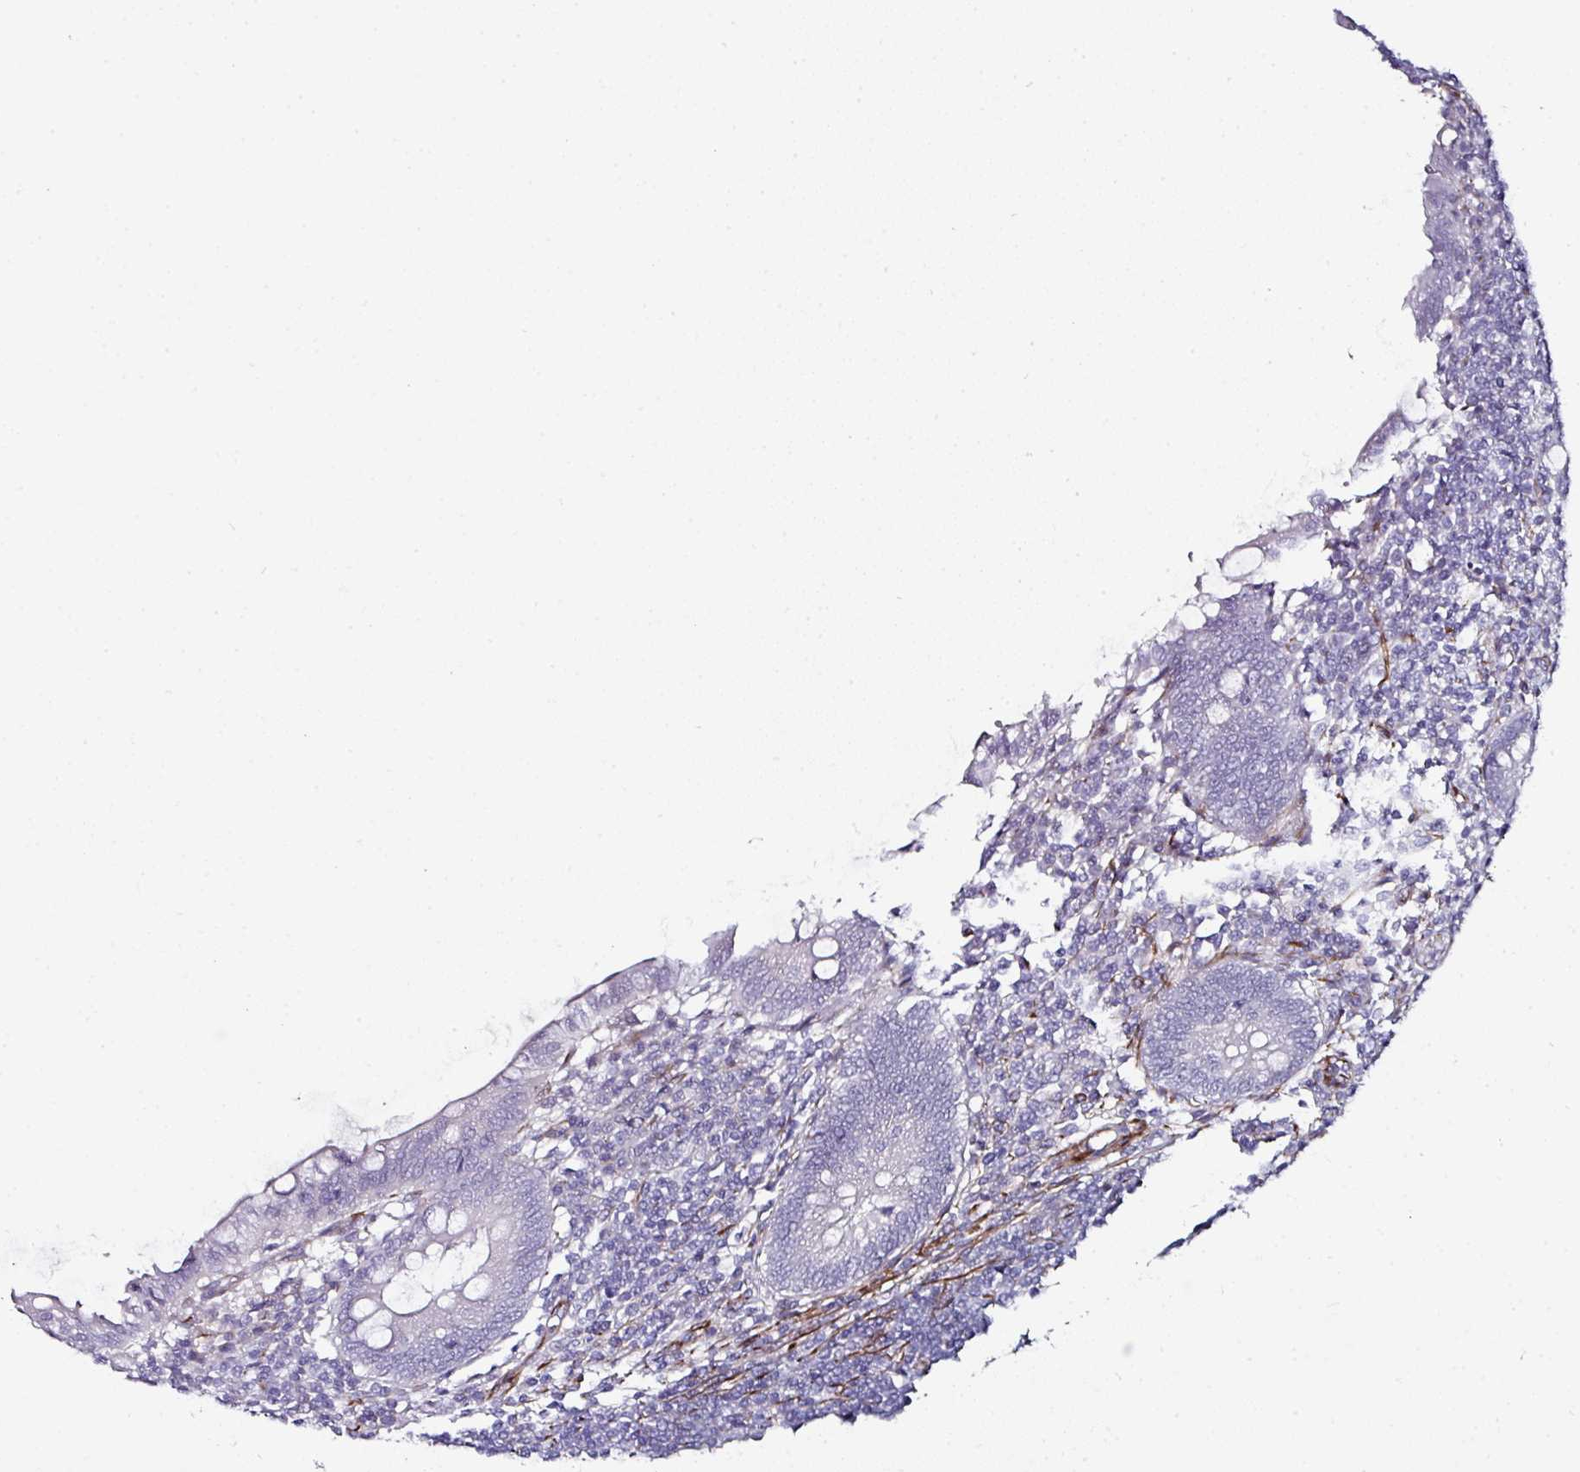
{"staining": {"intensity": "negative", "quantity": "none", "location": "none"}, "tissue": "appendix", "cell_type": "Glandular cells", "image_type": "normal", "snomed": [{"axis": "morphology", "description": "Normal tissue, NOS"}, {"axis": "topography", "description": "Appendix"}], "caption": "High power microscopy micrograph of an IHC image of benign appendix, revealing no significant staining in glandular cells.", "gene": "TMPRSS9", "patient": {"sex": "male", "age": 83}}